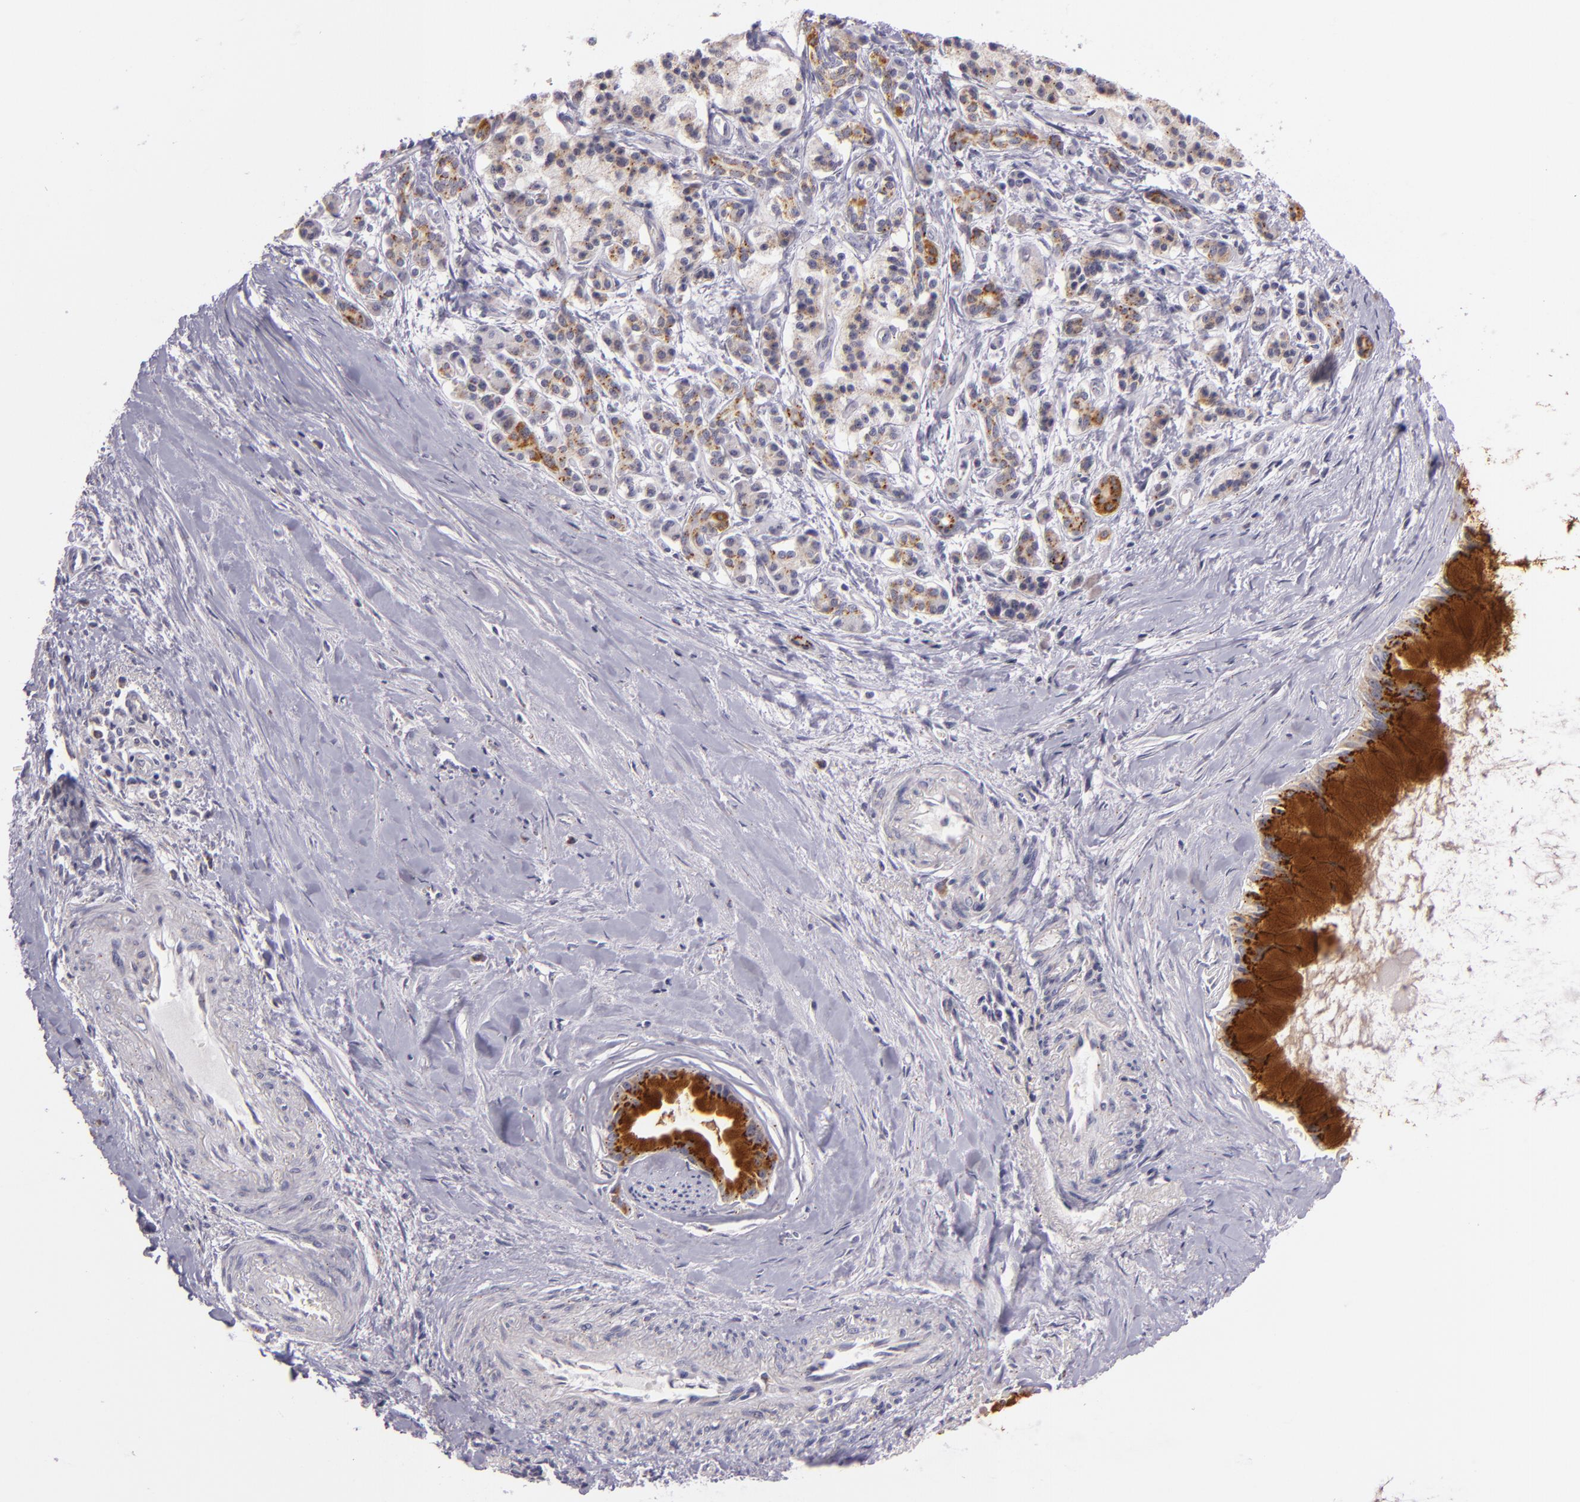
{"staining": {"intensity": "strong", "quantity": ">75%", "location": "cytoplasmic/membranous"}, "tissue": "pancreatic cancer", "cell_type": "Tumor cells", "image_type": "cancer", "snomed": [{"axis": "morphology", "description": "Adenocarcinoma, NOS"}, {"axis": "topography", "description": "Pancreas"}], "caption": "Immunohistochemical staining of human pancreatic adenocarcinoma demonstrates high levels of strong cytoplasmic/membranous protein positivity in about >75% of tumor cells.", "gene": "CILK1", "patient": {"sex": "male", "age": 59}}